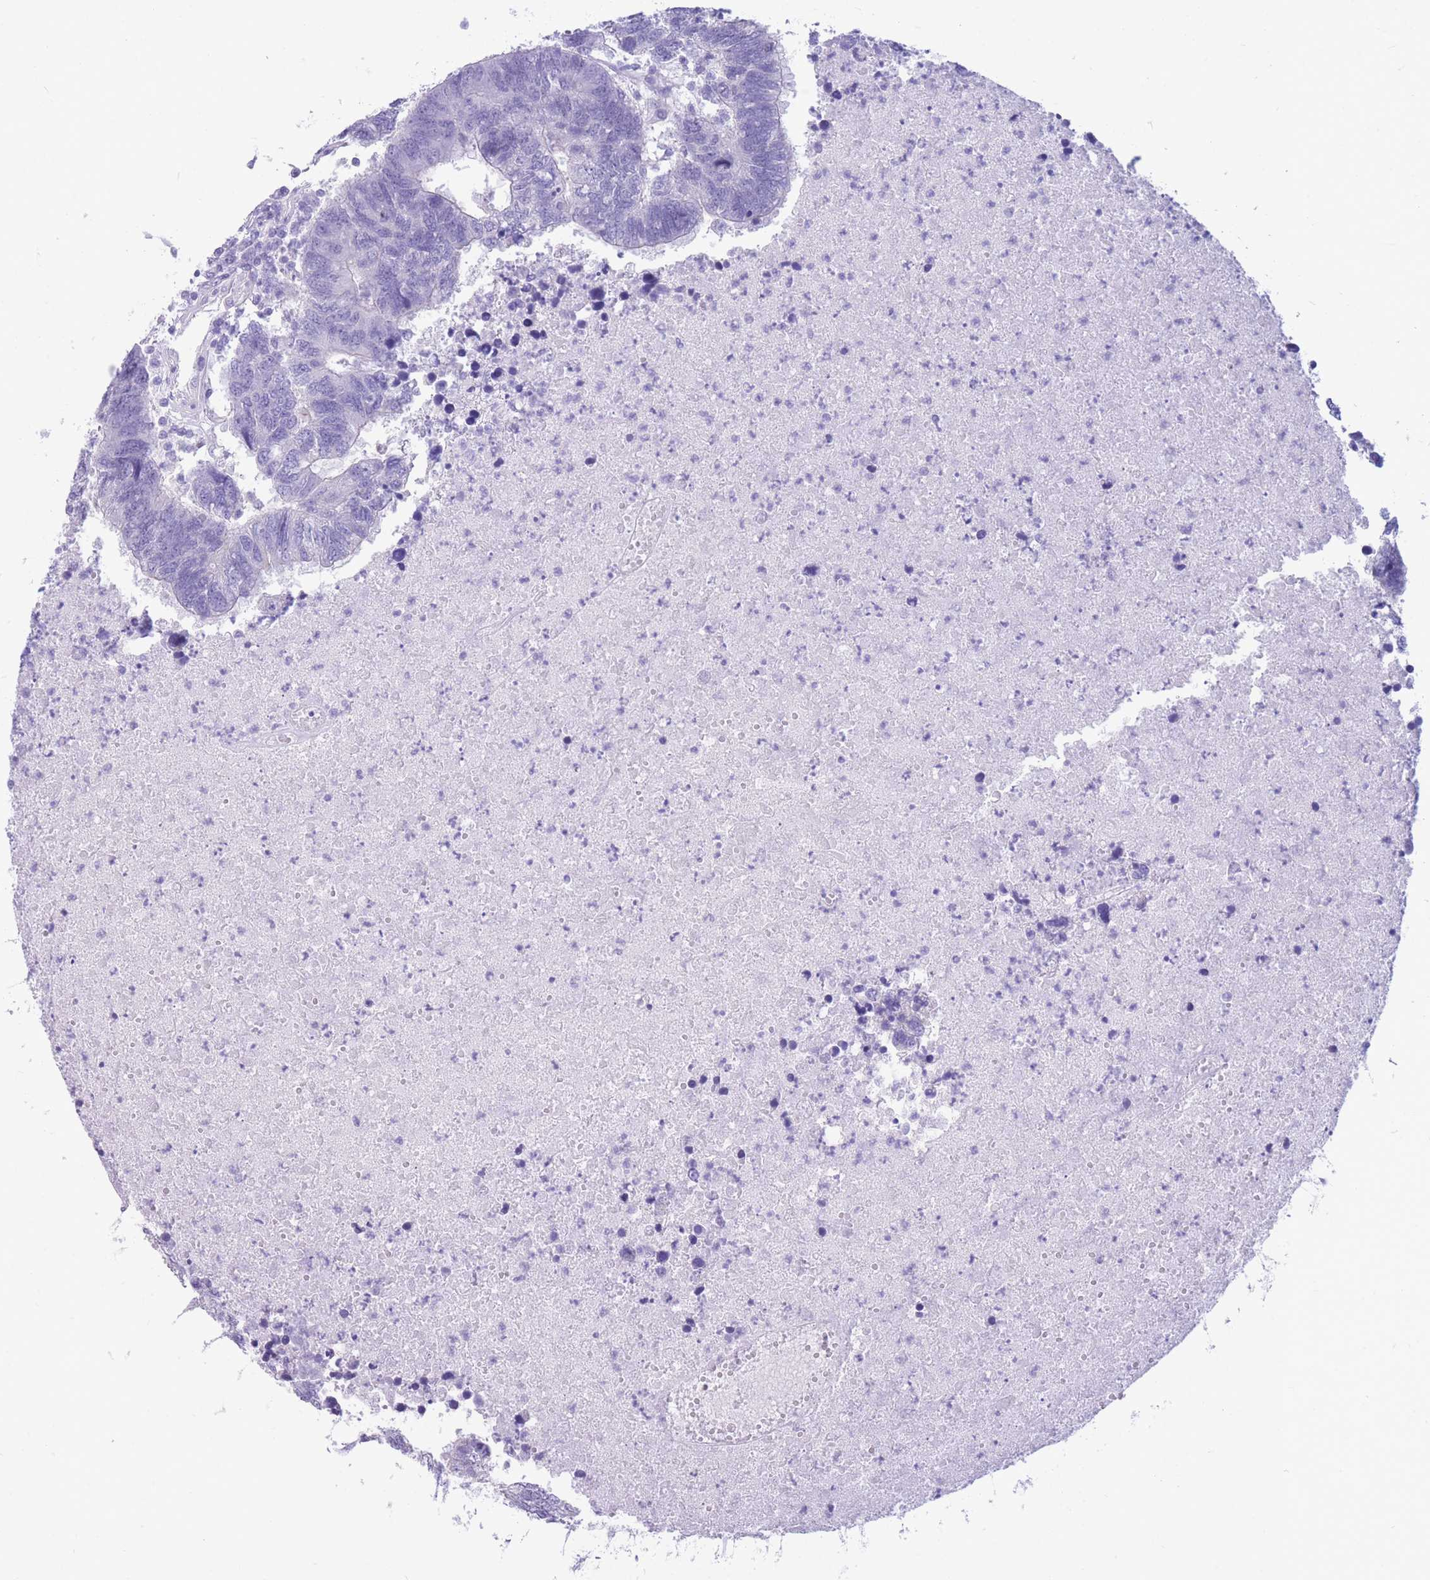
{"staining": {"intensity": "negative", "quantity": "none", "location": "none"}, "tissue": "colorectal cancer", "cell_type": "Tumor cells", "image_type": "cancer", "snomed": [{"axis": "morphology", "description": "Adenocarcinoma, NOS"}, {"axis": "topography", "description": "Colon"}], "caption": "Immunohistochemistry (IHC) of adenocarcinoma (colorectal) exhibits no expression in tumor cells.", "gene": "ZNF311", "patient": {"sex": "female", "age": 48}}